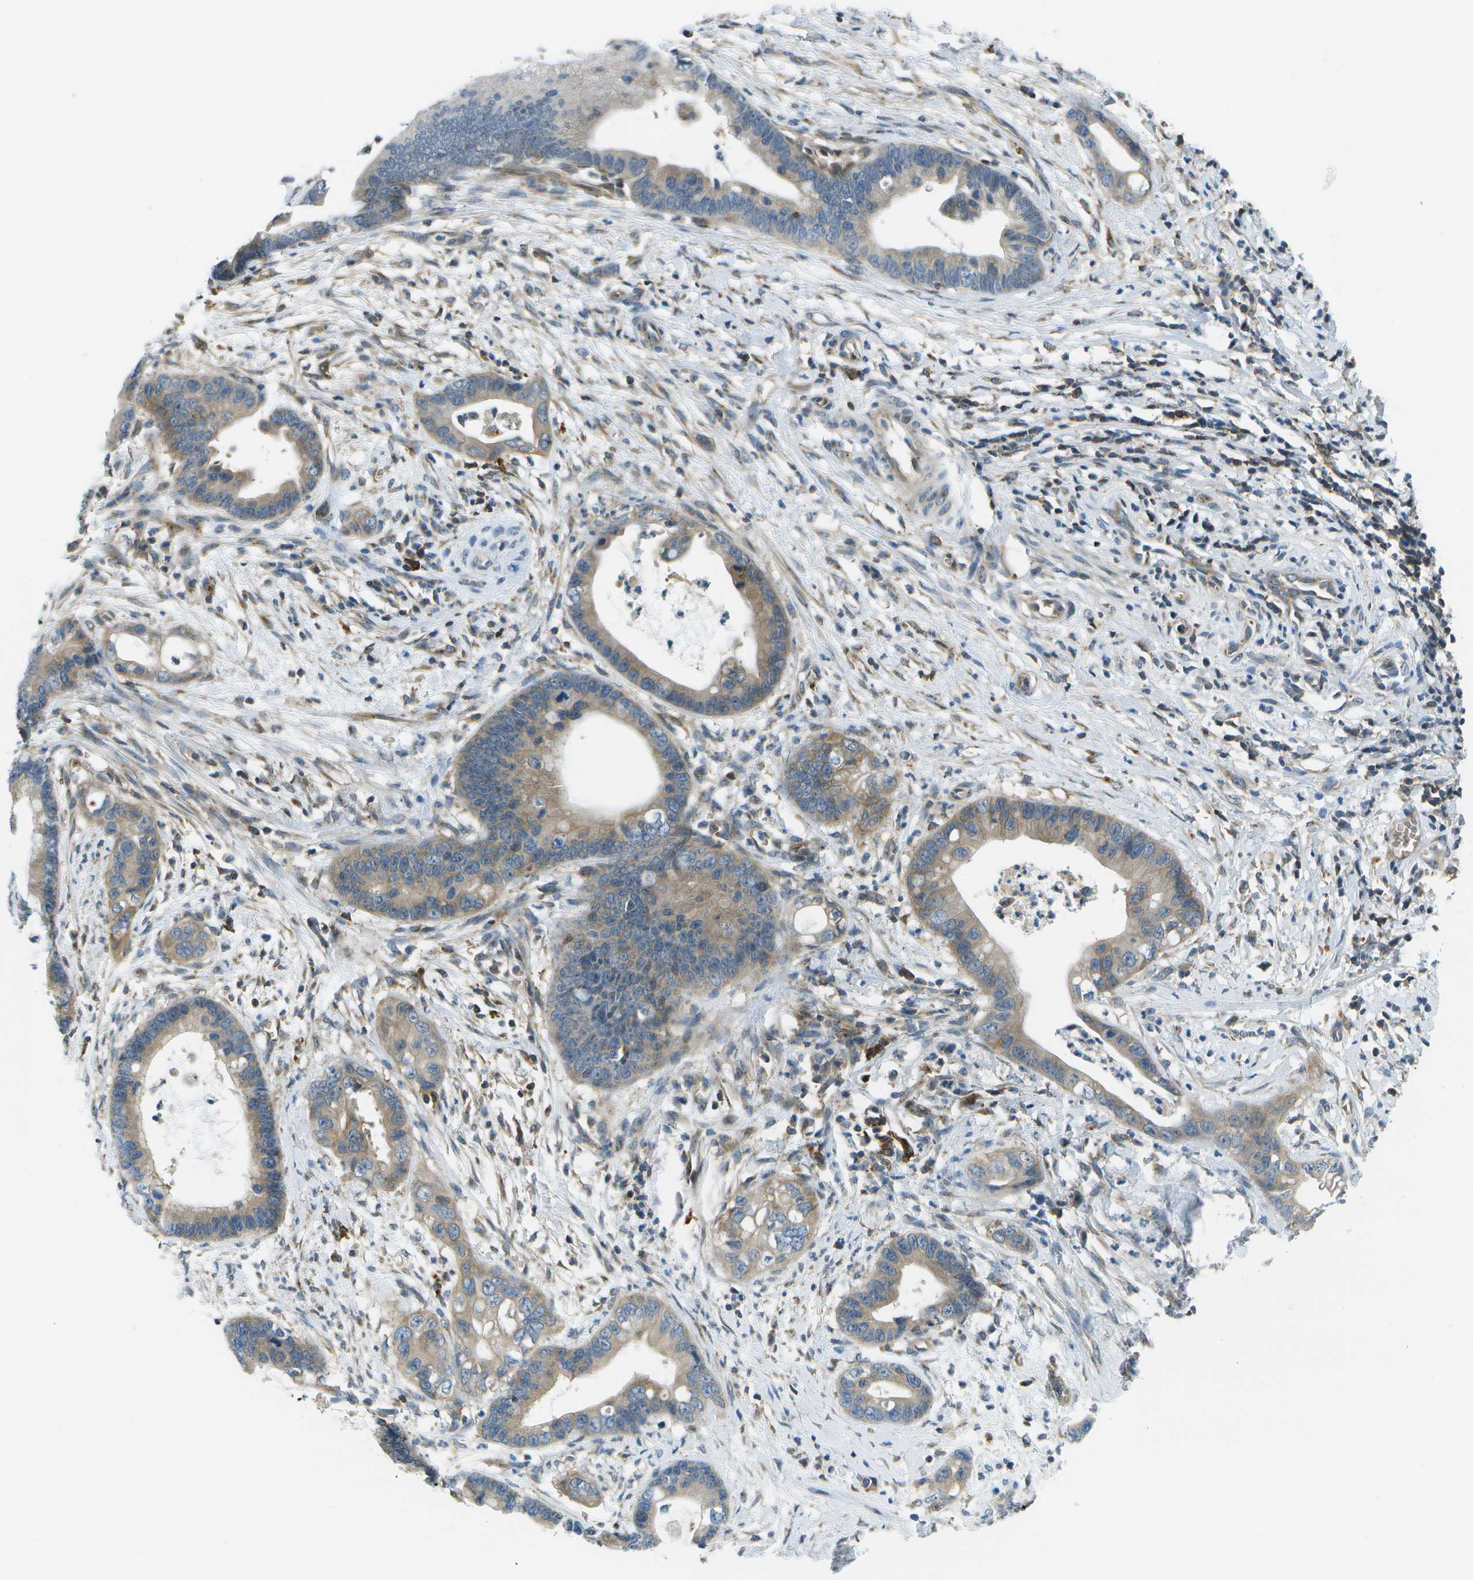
{"staining": {"intensity": "weak", "quantity": "25%-75%", "location": "cytoplasmic/membranous"}, "tissue": "cervical cancer", "cell_type": "Tumor cells", "image_type": "cancer", "snomed": [{"axis": "morphology", "description": "Adenocarcinoma, NOS"}, {"axis": "topography", "description": "Cervix"}], "caption": "Immunohistochemical staining of human cervical cancer reveals low levels of weak cytoplasmic/membranous protein expression in about 25%-75% of tumor cells.", "gene": "CTIF", "patient": {"sex": "female", "age": 44}}